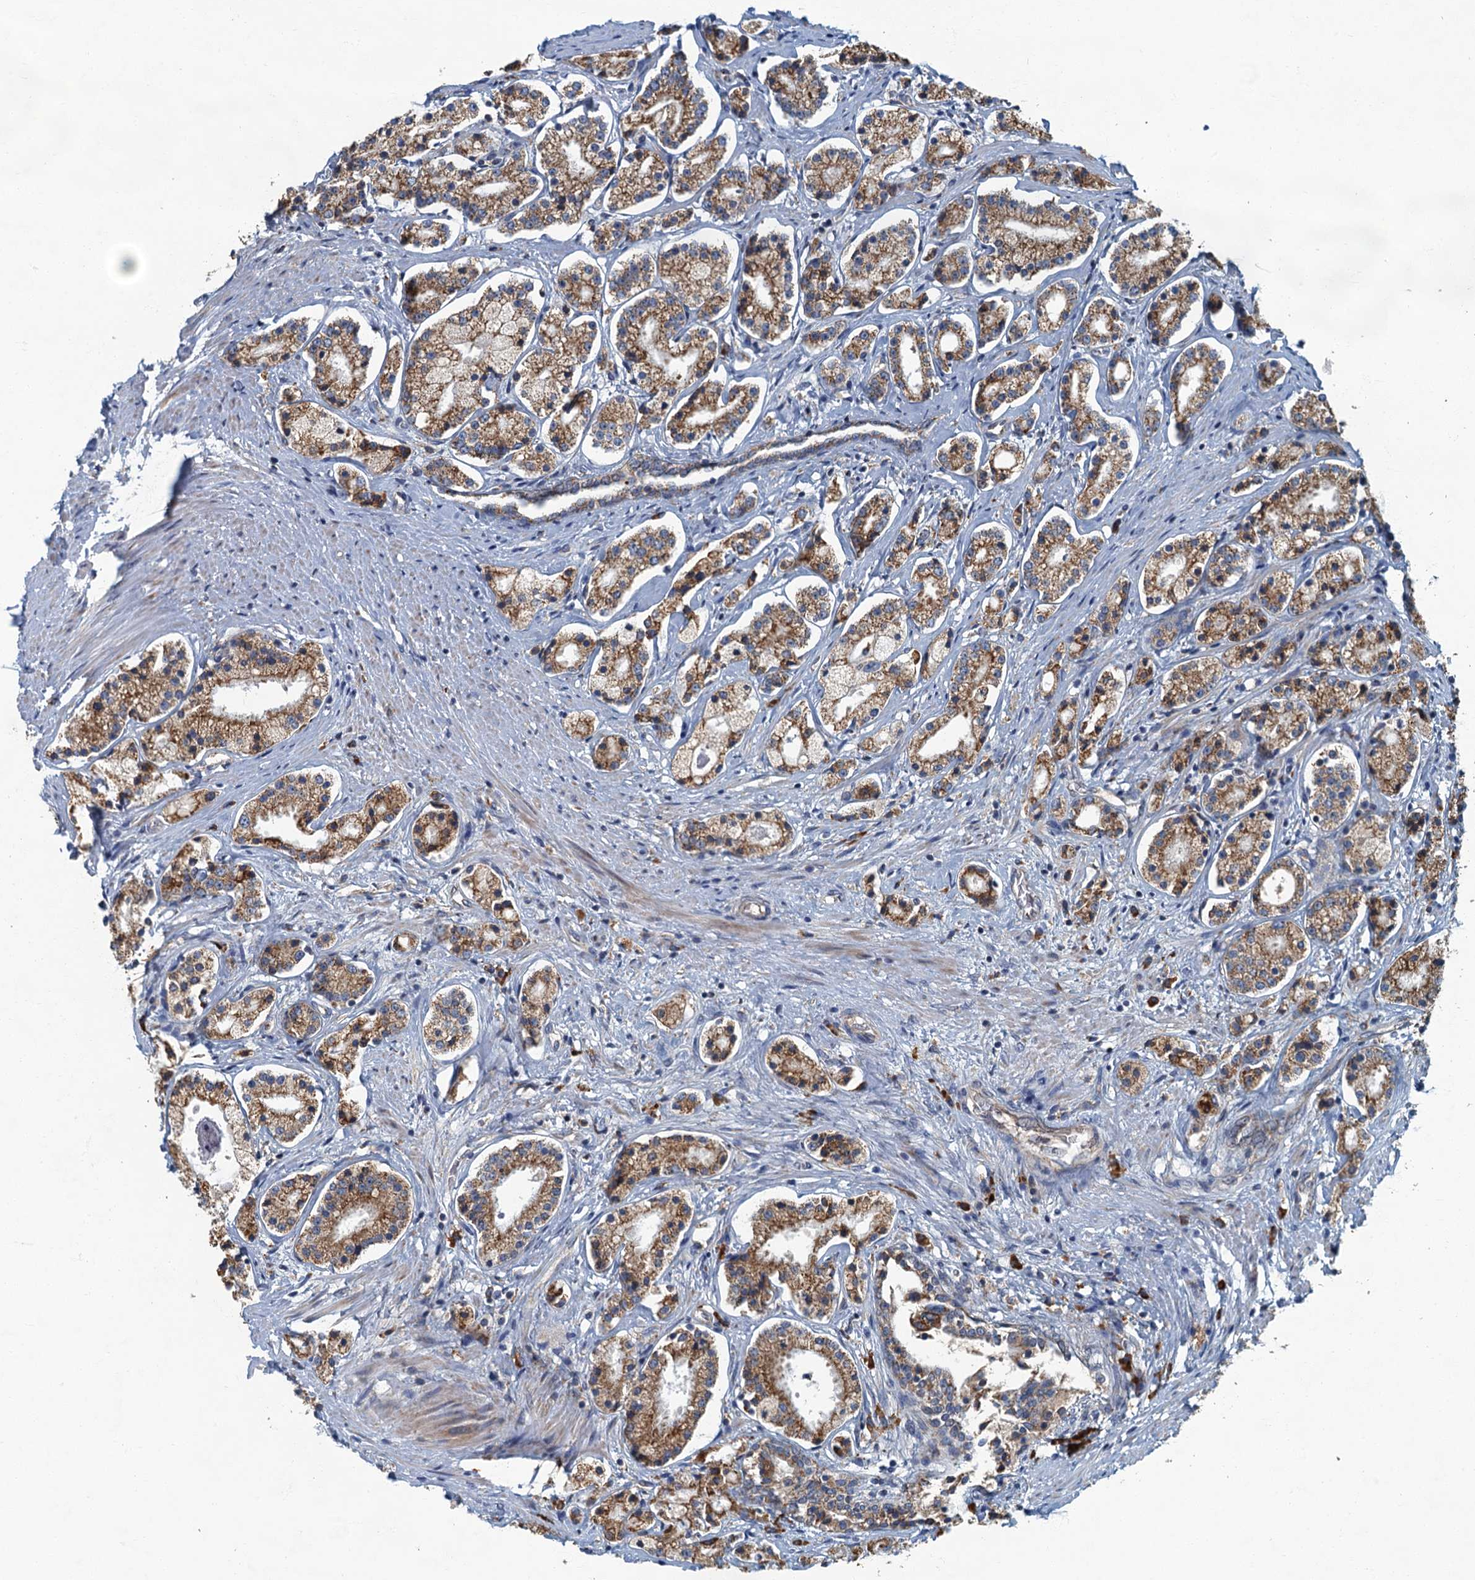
{"staining": {"intensity": "moderate", "quantity": ">75%", "location": "cytoplasmic/membranous"}, "tissue": "prostate cancer", "cell_type": "Tumor cells", "image_type": "cancer", "snomed": [{"axis": "morphology", "description": "Adenocarcinoma, High grade"}, {"axis": "topography", "description": "Prostate"}], "caption": "Adenocarcinoma (high-grade) (prostate) stained for a protein (brown) shows moderate cytoplasmic/membranous positive staining in about >75% of tumor cells.", "gene": "SPDYC", "patient": {"sex": "male", "age": 69}}